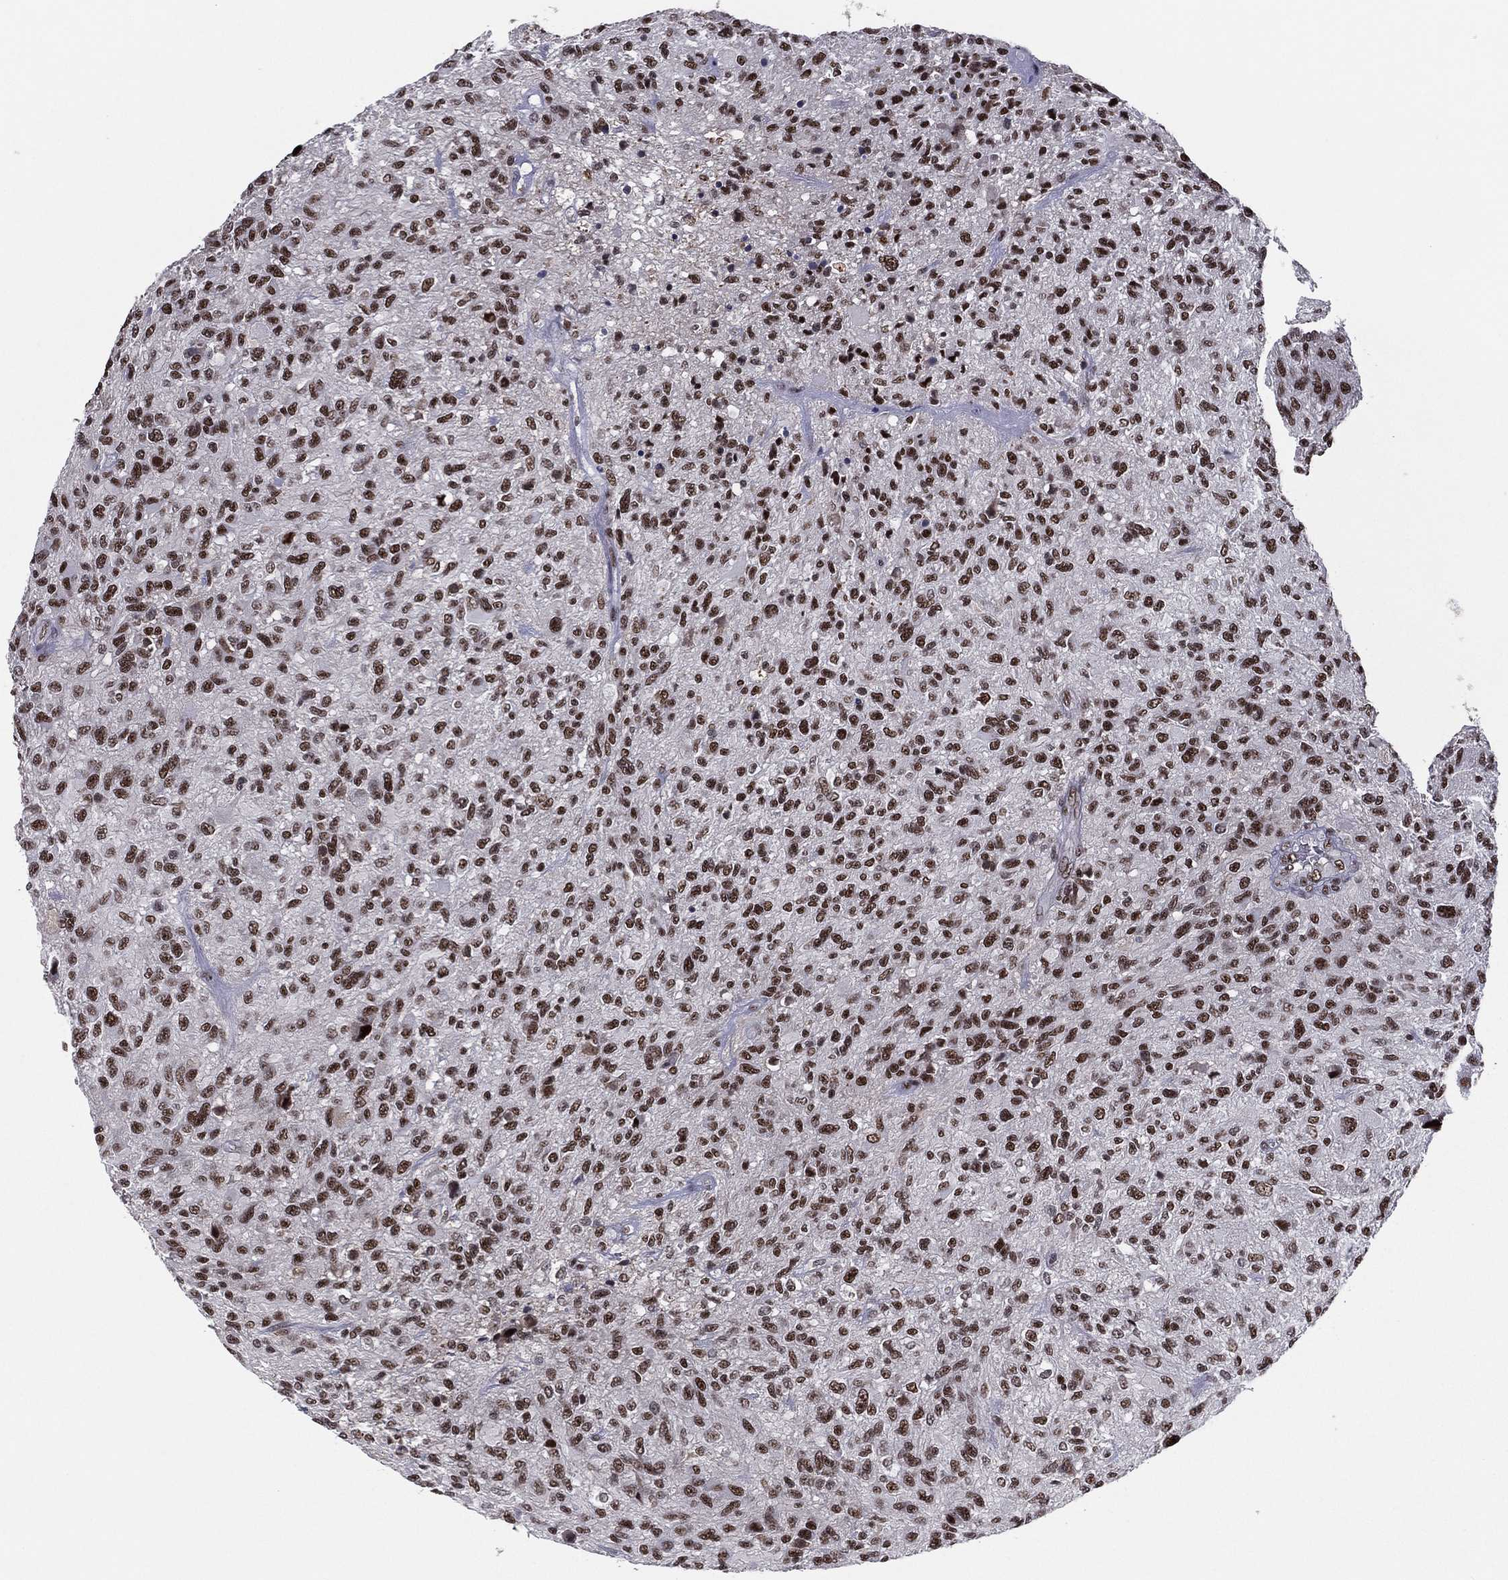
{"staining": {"intensity": "strong", "quantity": "25%-75%", "location": "nuclear"}, "tissue": "glioma", "cell_type": "Tumor cells", "image_type": "cancer", "snomed": [{"axis": "morphology", "description": "Glioma, malignant, High grade"}, {"axis": "topography", "description": "Brain"}], "caption": "Glioma stained for a protein displays strong nuclear positivity in tumor cells. The staining was performed using DAB (3,3'-diaminobenzidine), with brown indicating positive protein expression. Nuclei are stained blue with hematoxylin.", "gene": "GPALPP1", "patient": {"sex": "male", "age": 47}}